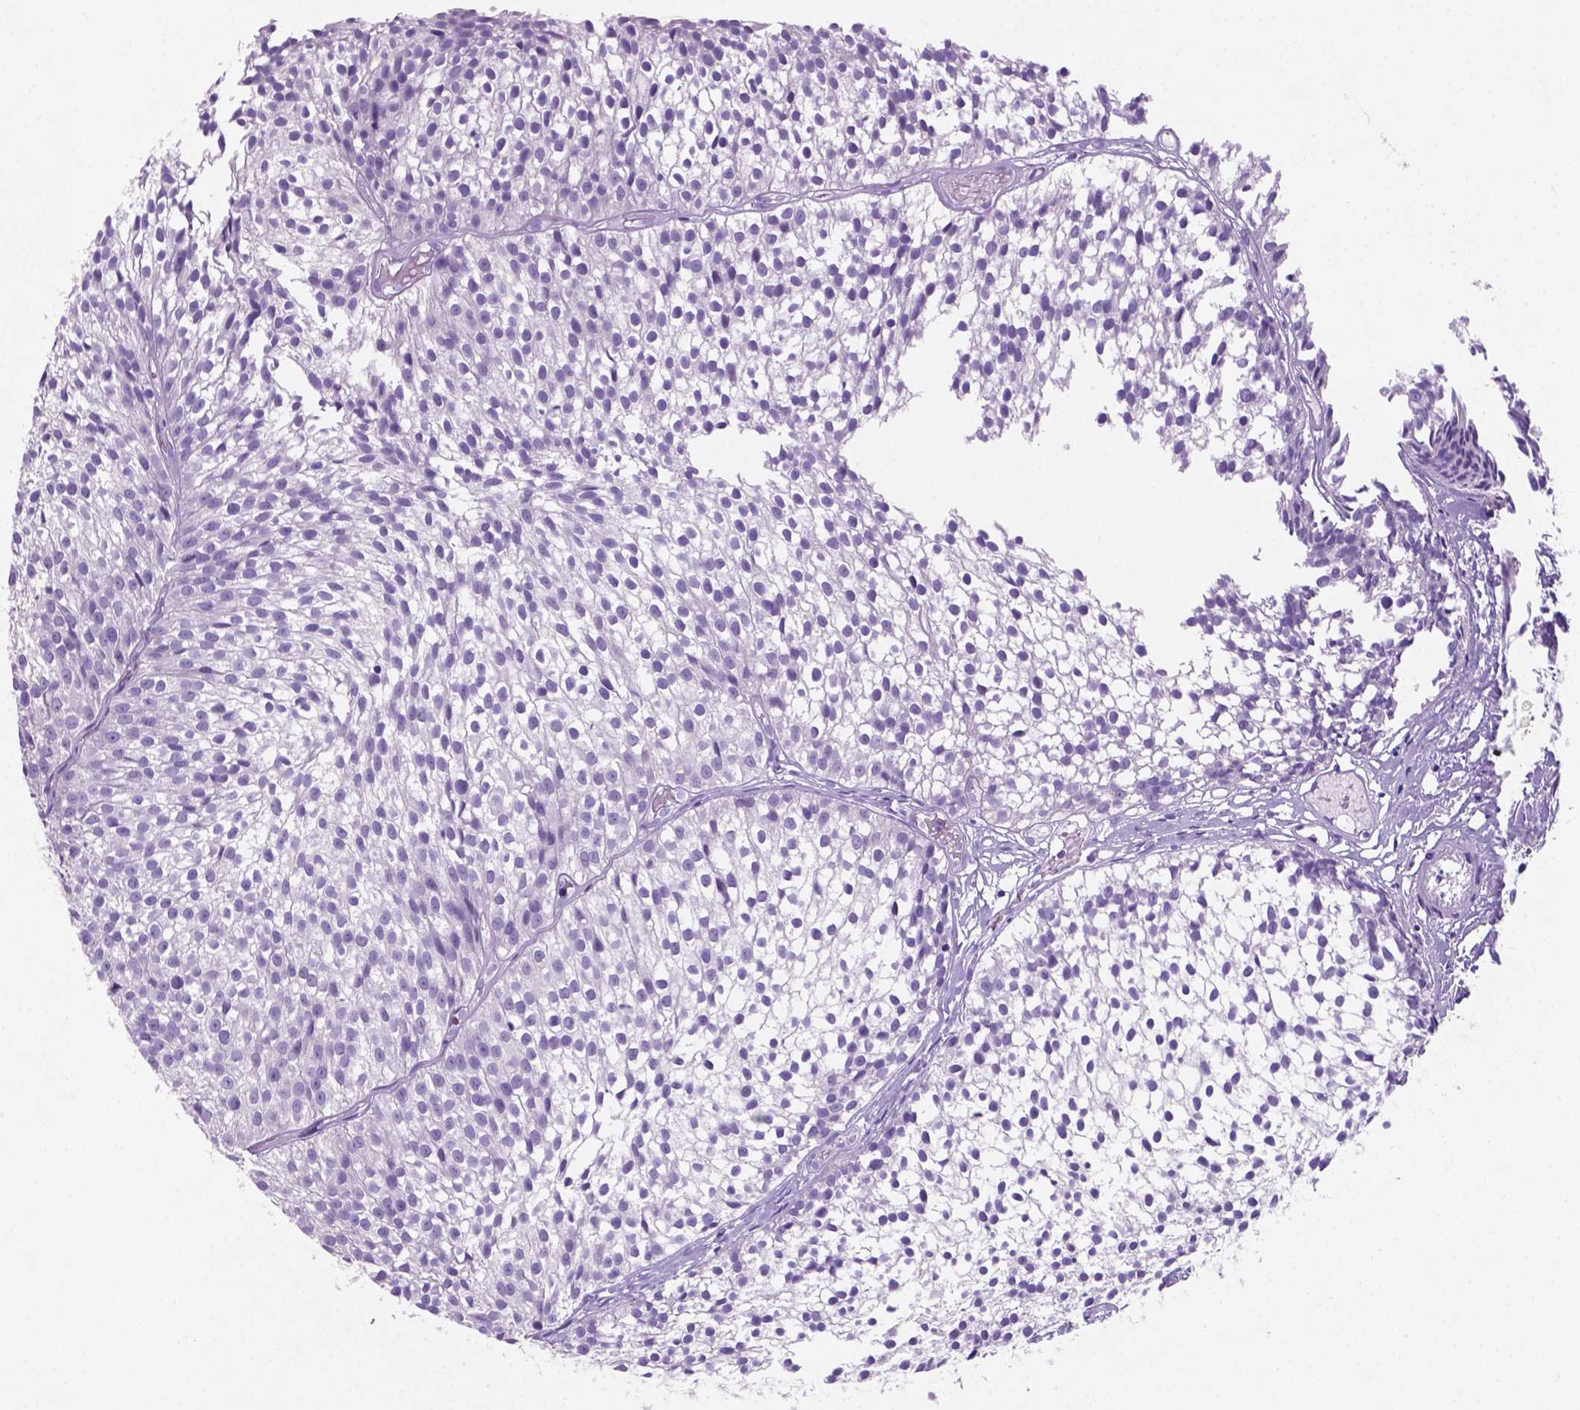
{"staining": {"intensity": "negative", "quantity": "none", "location": "none"}, "tissue": "urothelial cancer", "cell_type": "Tumor cells", "image_type": "cancer", "snomed": [{"axis": "morphology", "description": "Urothelial carcinoma, Low grade"}, {"axis": "topography", "description": "Urinary bladder"}], "caption": "The immunohistochemistry (IHC) image has no significant staining in tumor cells of urothelial cancer tissue.", "gene": "EBLN2", "patient": {"sex": "male", "age": 63}}